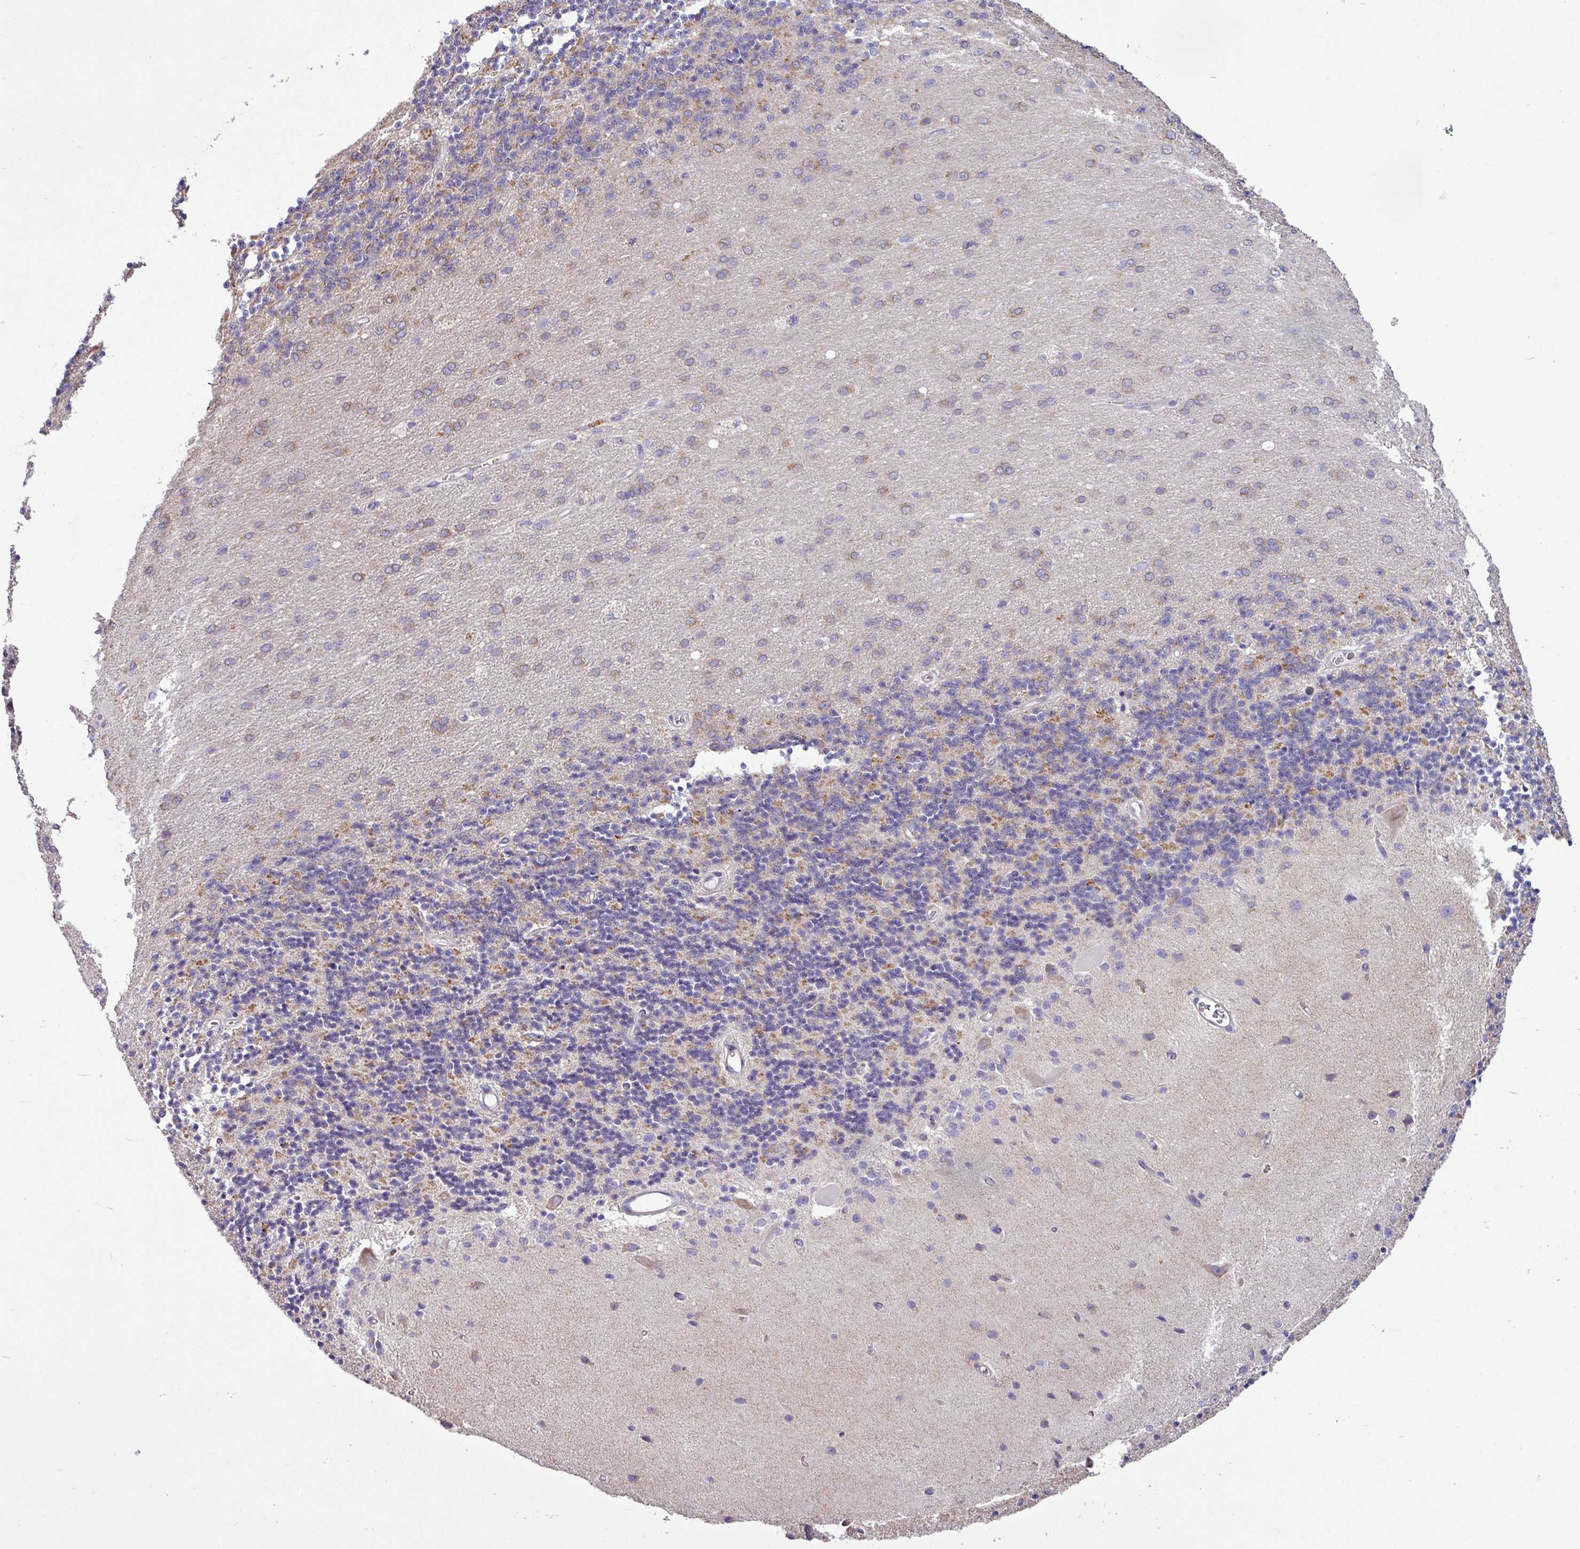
{"staining": {"intensity": "moderate", "quantity": "25%-75%", "location": "cytoplasmic/membranous"}, "tissue": "cerebellum", "cell_type": "Cells in granular layer", "image_type": "normal", "snomed": [{"axis": "morphology", "description": "Normal tissue, NOS"}, {"axis": "topography", "description": "Cerebellum"}], "caption": "A brown stain highlights moderate cytoplasmic/membranous positivity of a protein in cells in granular layer of benign human cerebellum.", "gene": "AGAP4", "patient": {"sex": "female", "age": 29}}